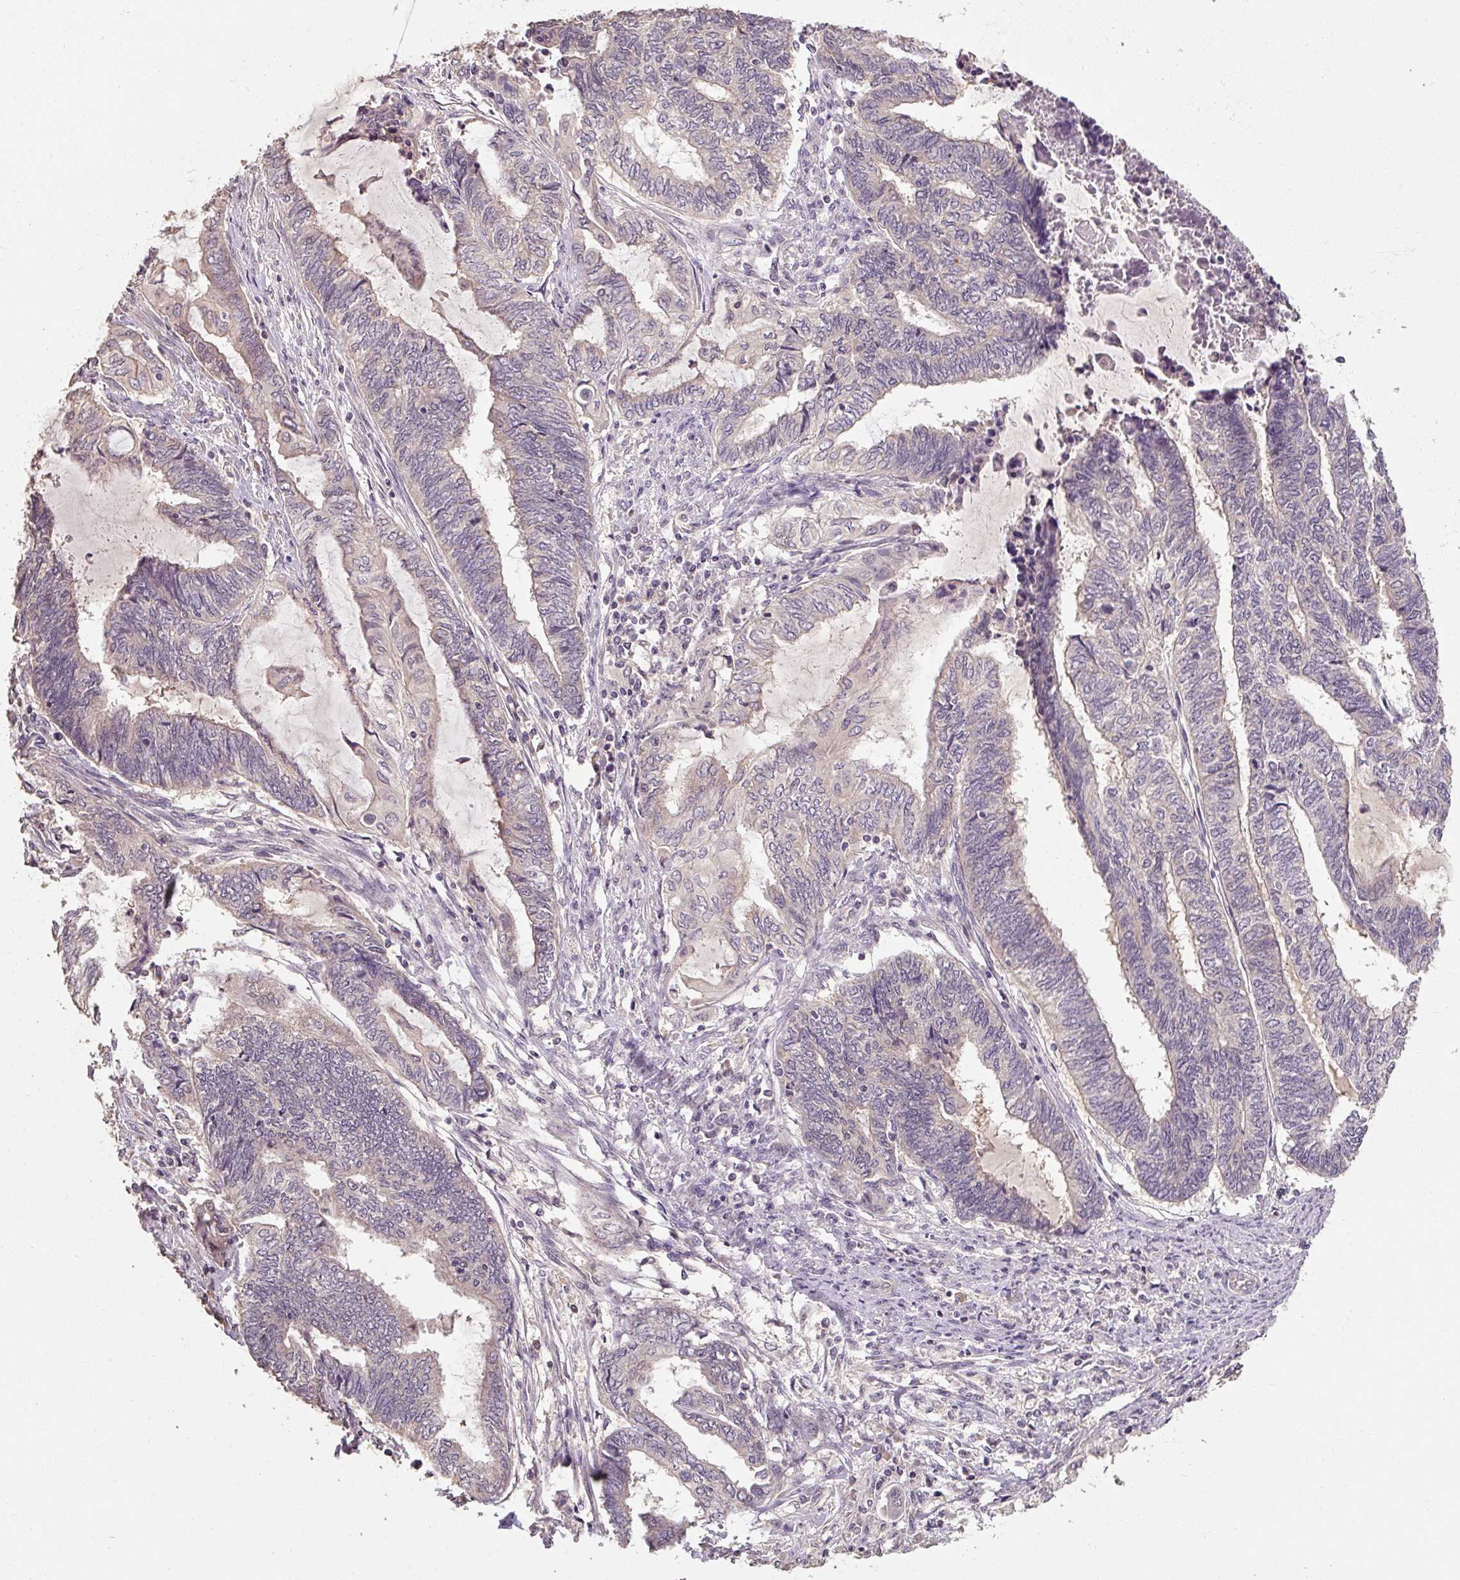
{"staining": {"intensity": "negative", "quantity": "none", "location": "none"}, "tissue": "endometrial cancer", "cell_type": "Tumor cells", "image_type": "cancer", "snomed": [{"axis": "morphology", "description": "Adenocarcinoma, NOS"}, {"axis": "topography", "description": "Uterus"}, {"axis": "topography", "description": "Endometrium"}], "caption": "A high-resolution photomicrograph shows immunohistochemistry staining of adenocarcinoma (endometrial), which displays no significant staining in tumor cells.", "gene": "CFAP65", "patient": {"sex": "female", "age": 70}}